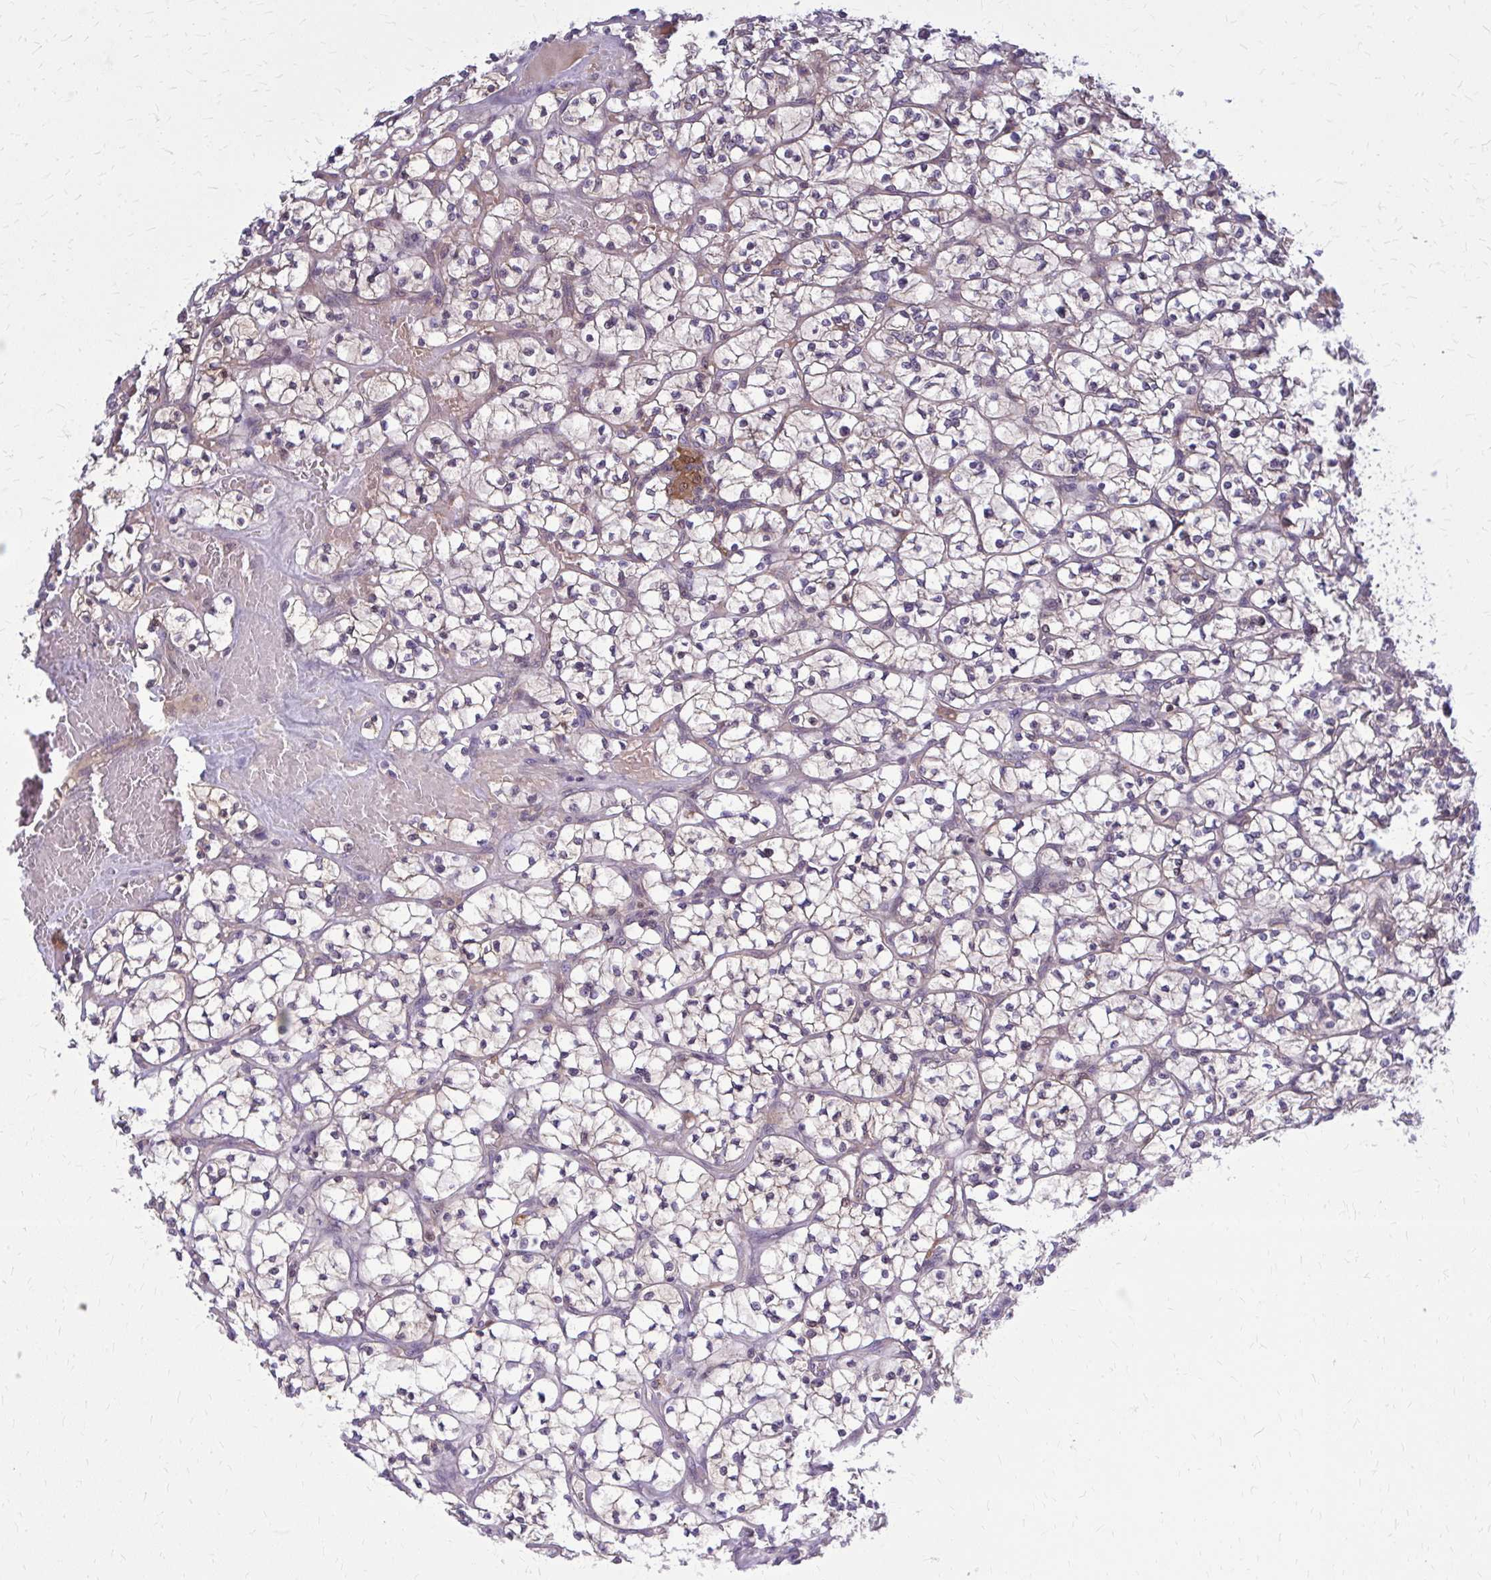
{"staining": {"intensity": "weak", "quantity": "<25%", "location": "cytoplasmic/membranous"}, "tissue": "renal cancer", "cell_type": "Tumor cells", "image_type": "cancer", "snomed": [{"axis": "morphology", "description": "Adenocarcinoma, NOS"}, {"axis": "topography", "description": "Kidney"}], "caption": "Immunohistochemistry (IHC) image of human renal adenocarcinoma stained for a protein (brown), which demonstrates no staining in tumor cells.", "gene": "DBI", "patient": {"sex": "female", "age": 64}}